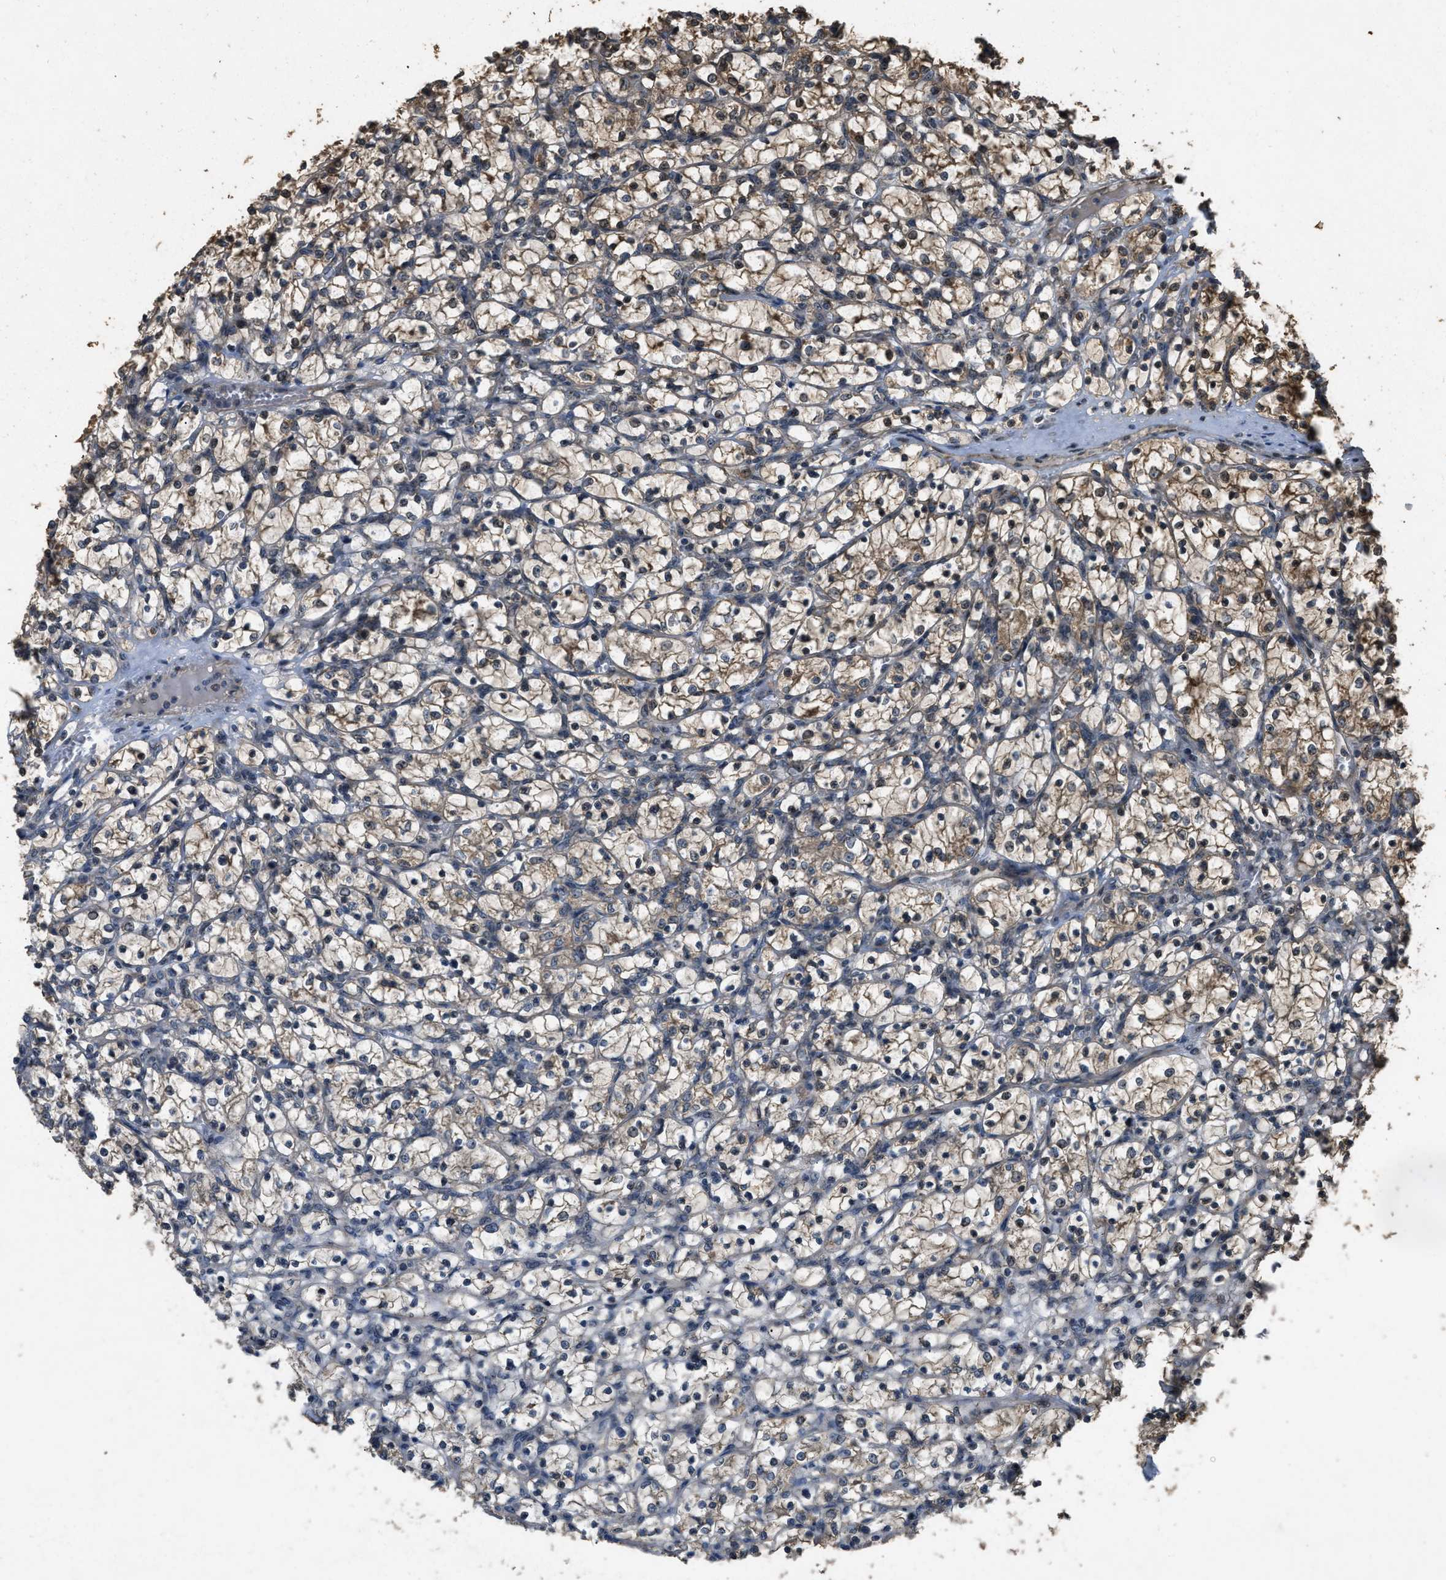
{"staining": {"intensity": "moderate", "quantity": "25%-75%", "location": "cytoplasmic/membranous"}, "tissue": "renal cancer", "cell_type": "Tumor cells", "image_type": "cancer", "snomed": [{"axis": "morphology", "description": "Adenocarcinoma, NOS"}, {"axis": "topography", "description": "Kidney"}], "caption": "A histopathology image showing moderate cytoplasmic/membranous positivity in about 25%-75% of tumor cells in adenocarcinoma (renal), as visualized by brown immunohistochemical staining.", "gene": "DENND6B", "patient": {"sex": "female", "age": 69}}